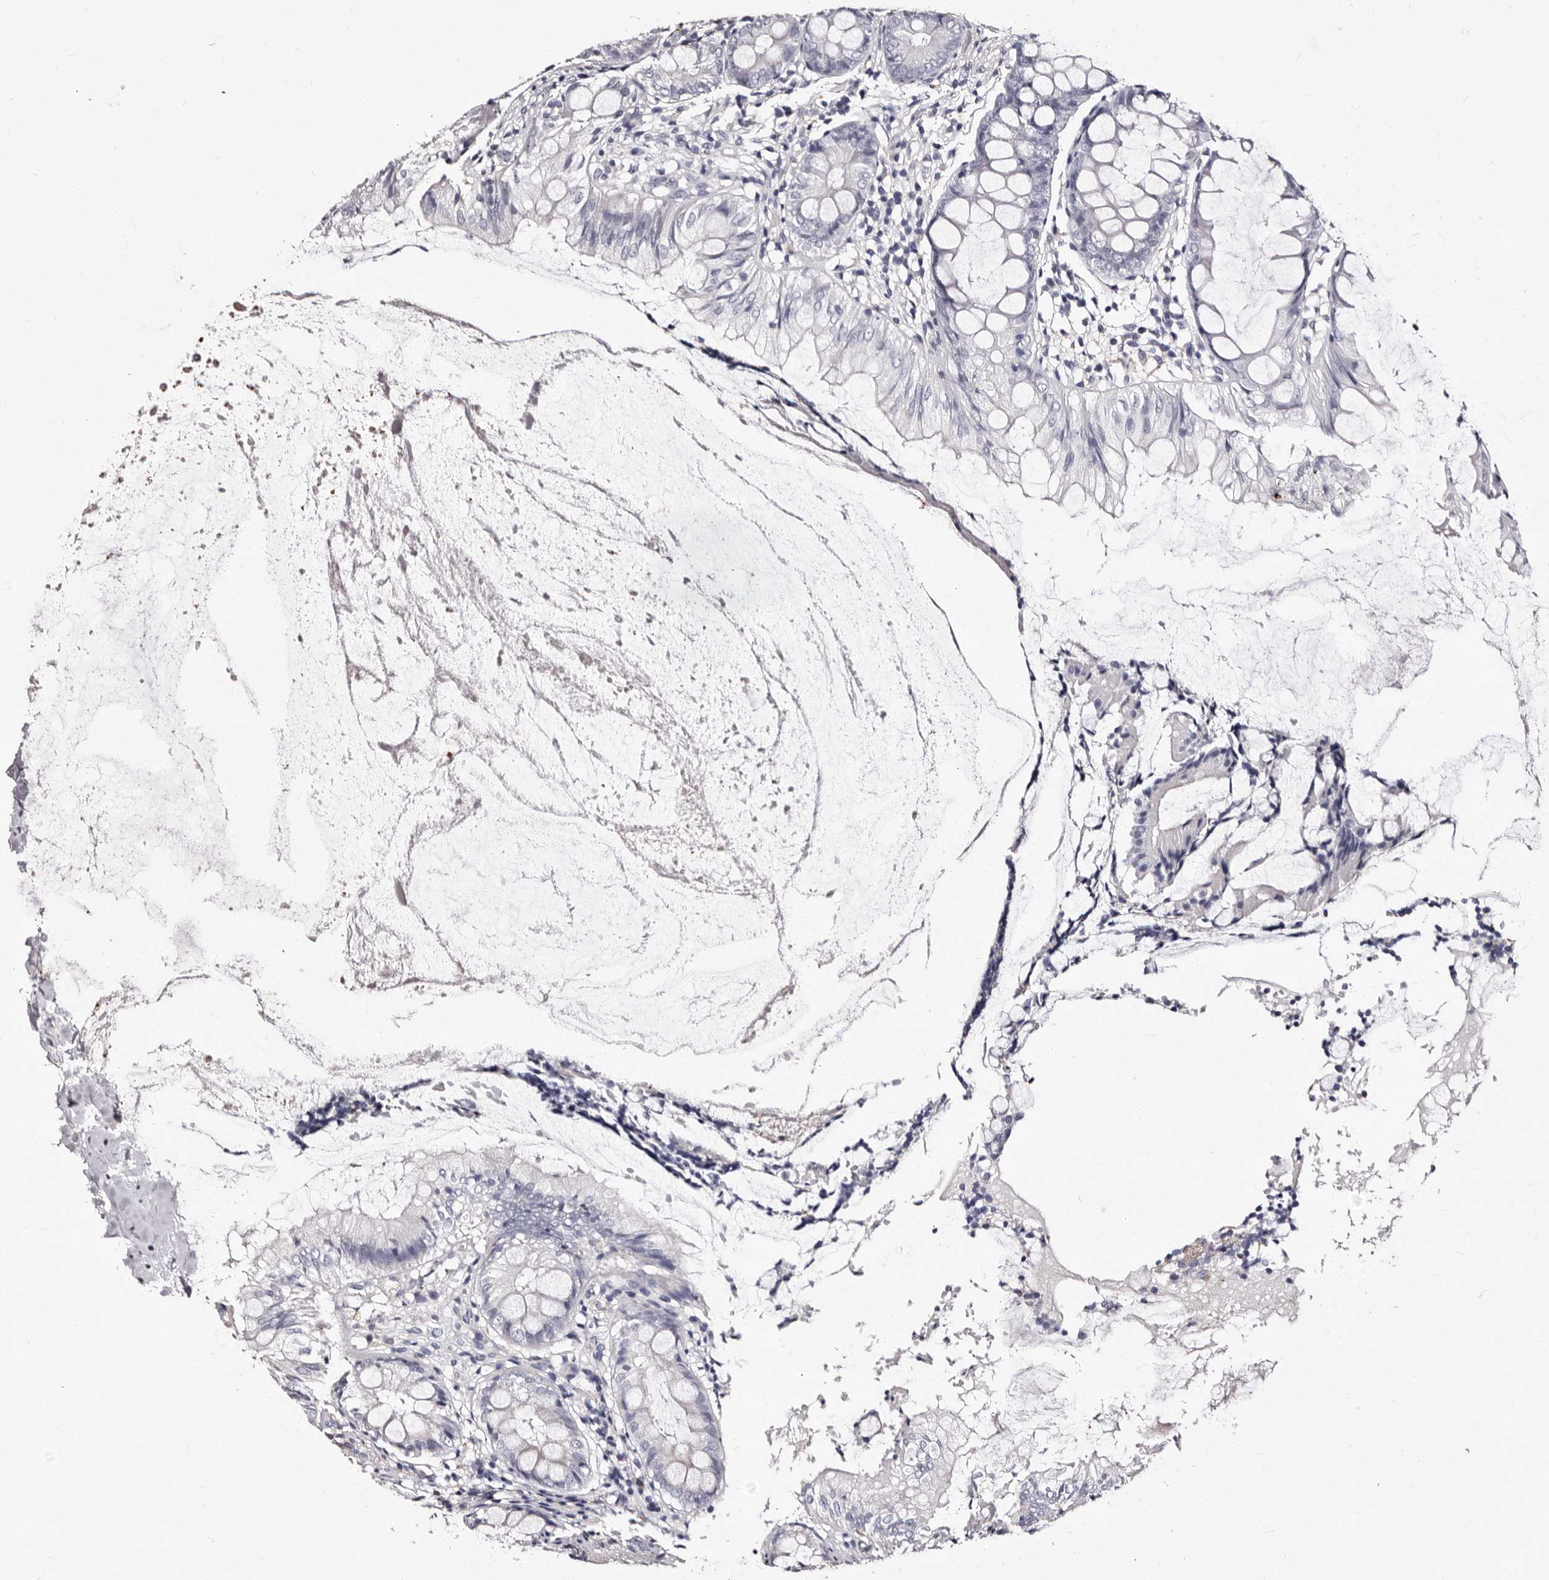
{"staining": {"intensity": "negative", "quantity": "none", "location": "none"}, "tissue": "appendix", "cell_type": "Glandular cells", "image_type": "normal", "snomed": [{"axis": "morphology", "description": "Normal tissue, NOS"}, {"axis": "topography", "description": "Appendix"}], "caption": "This micrograph is of benign appendix stained with immunohistochemistry (IHC) to label a protein in brown with the nuclei are counter-stained blue. There is no expression in glandular cells. Nuclei are stained in blue.", "gene": "AUNIP", "patient": {"sex": "female", "age": 77}}